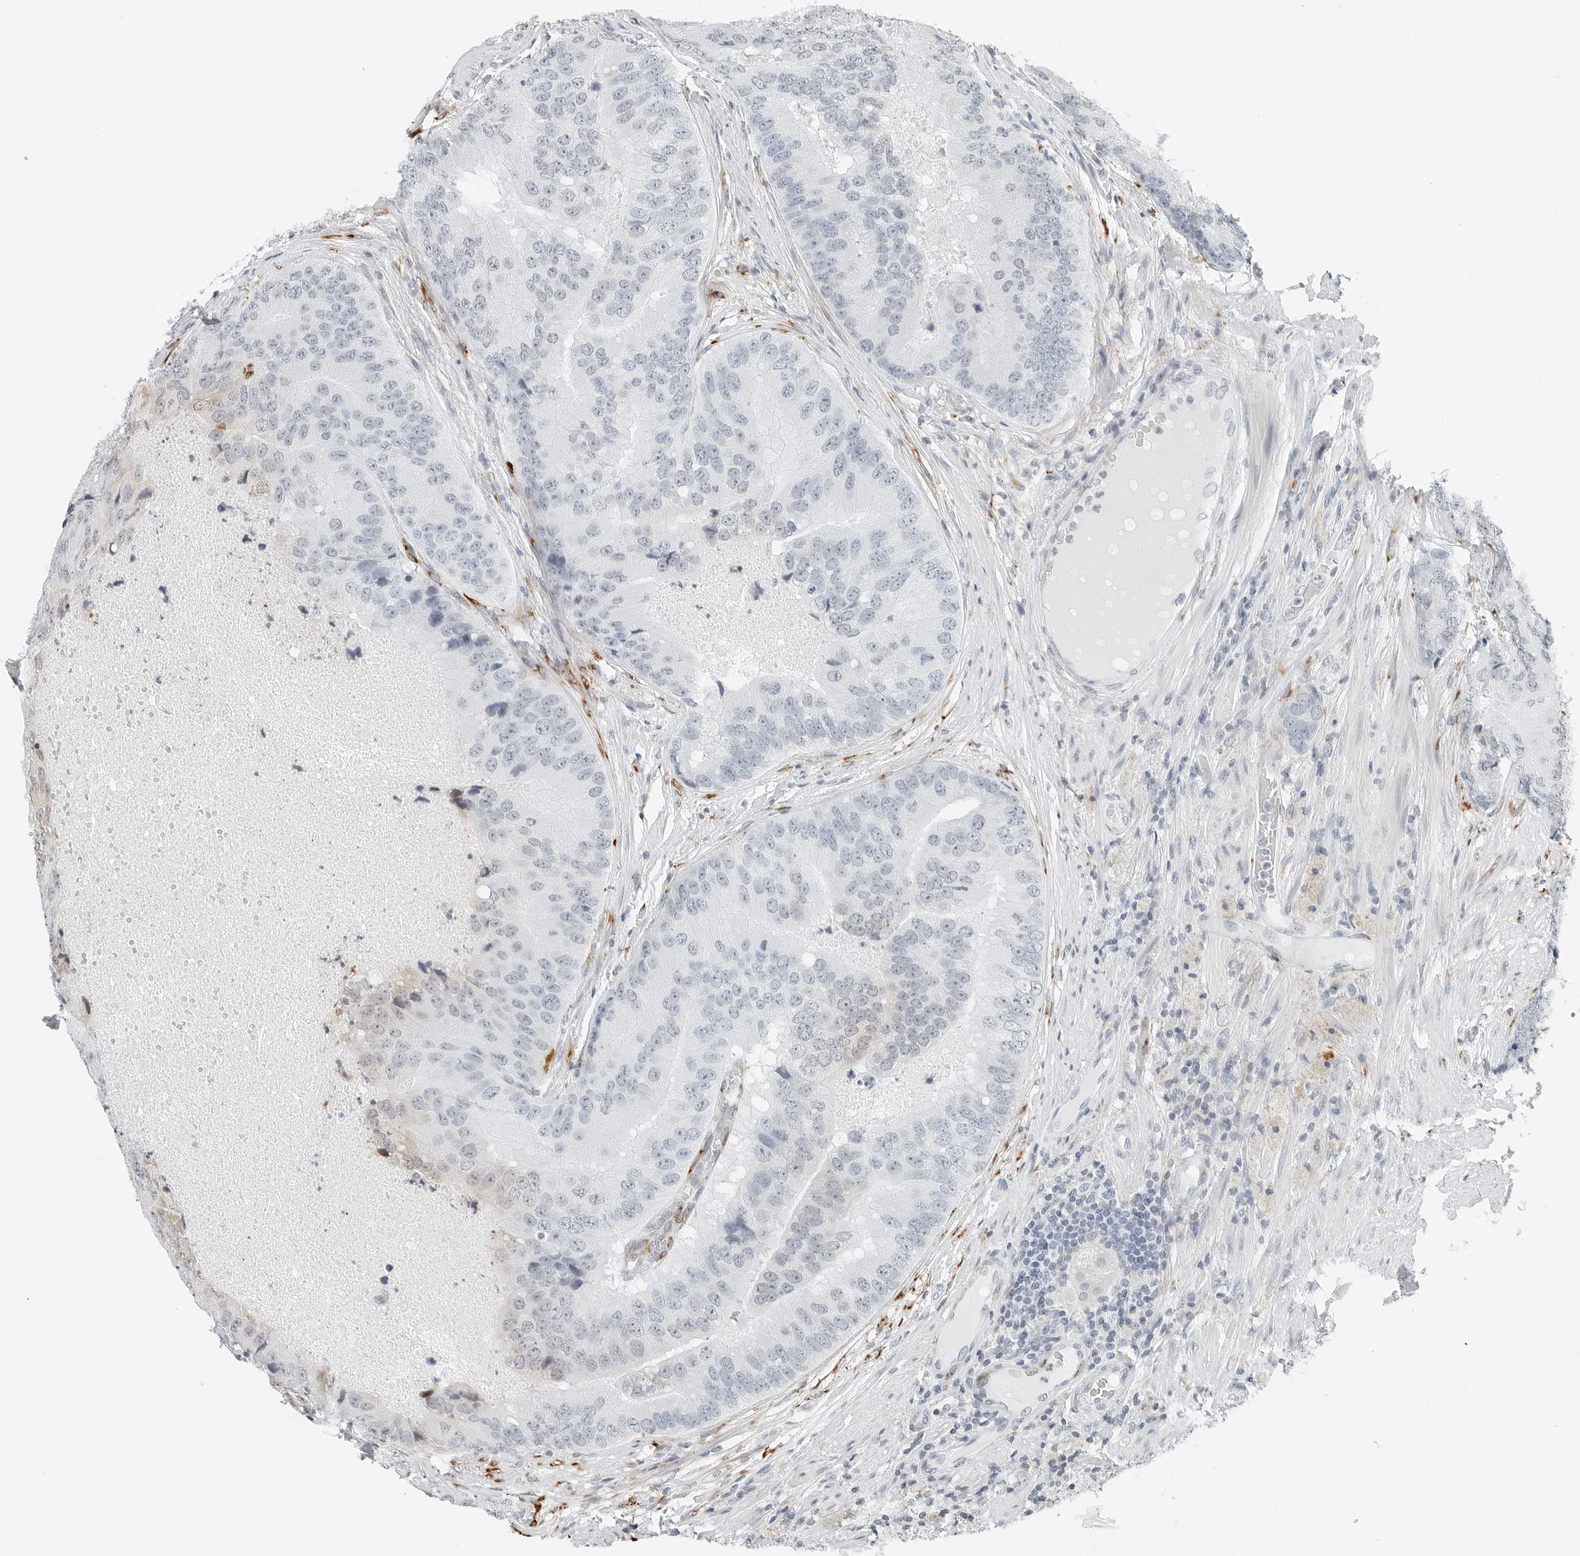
{"staining": {"intensity": "negative", "quantity": "none", "location": "none"}, "tissue": "prostate cancer", "cell_type": "Tumor cells", "image_type": "cancer", "snomed": [{"axis": "morphology", "description": "Adenocarcinoma, High grade"}, {"axis": "topography", "description": "Prostate"}], "caption": "An IHC micrograph of adenocarcinoma (high-grade) (prostate) is shown. There is no staining in tumor cells of adenocarcinoma (high-grade) (prostate). (IHC, brightfield microscopy, high magnification).", "gene": "P4HA2", "patient": {"sex": "male", "age": 70}}